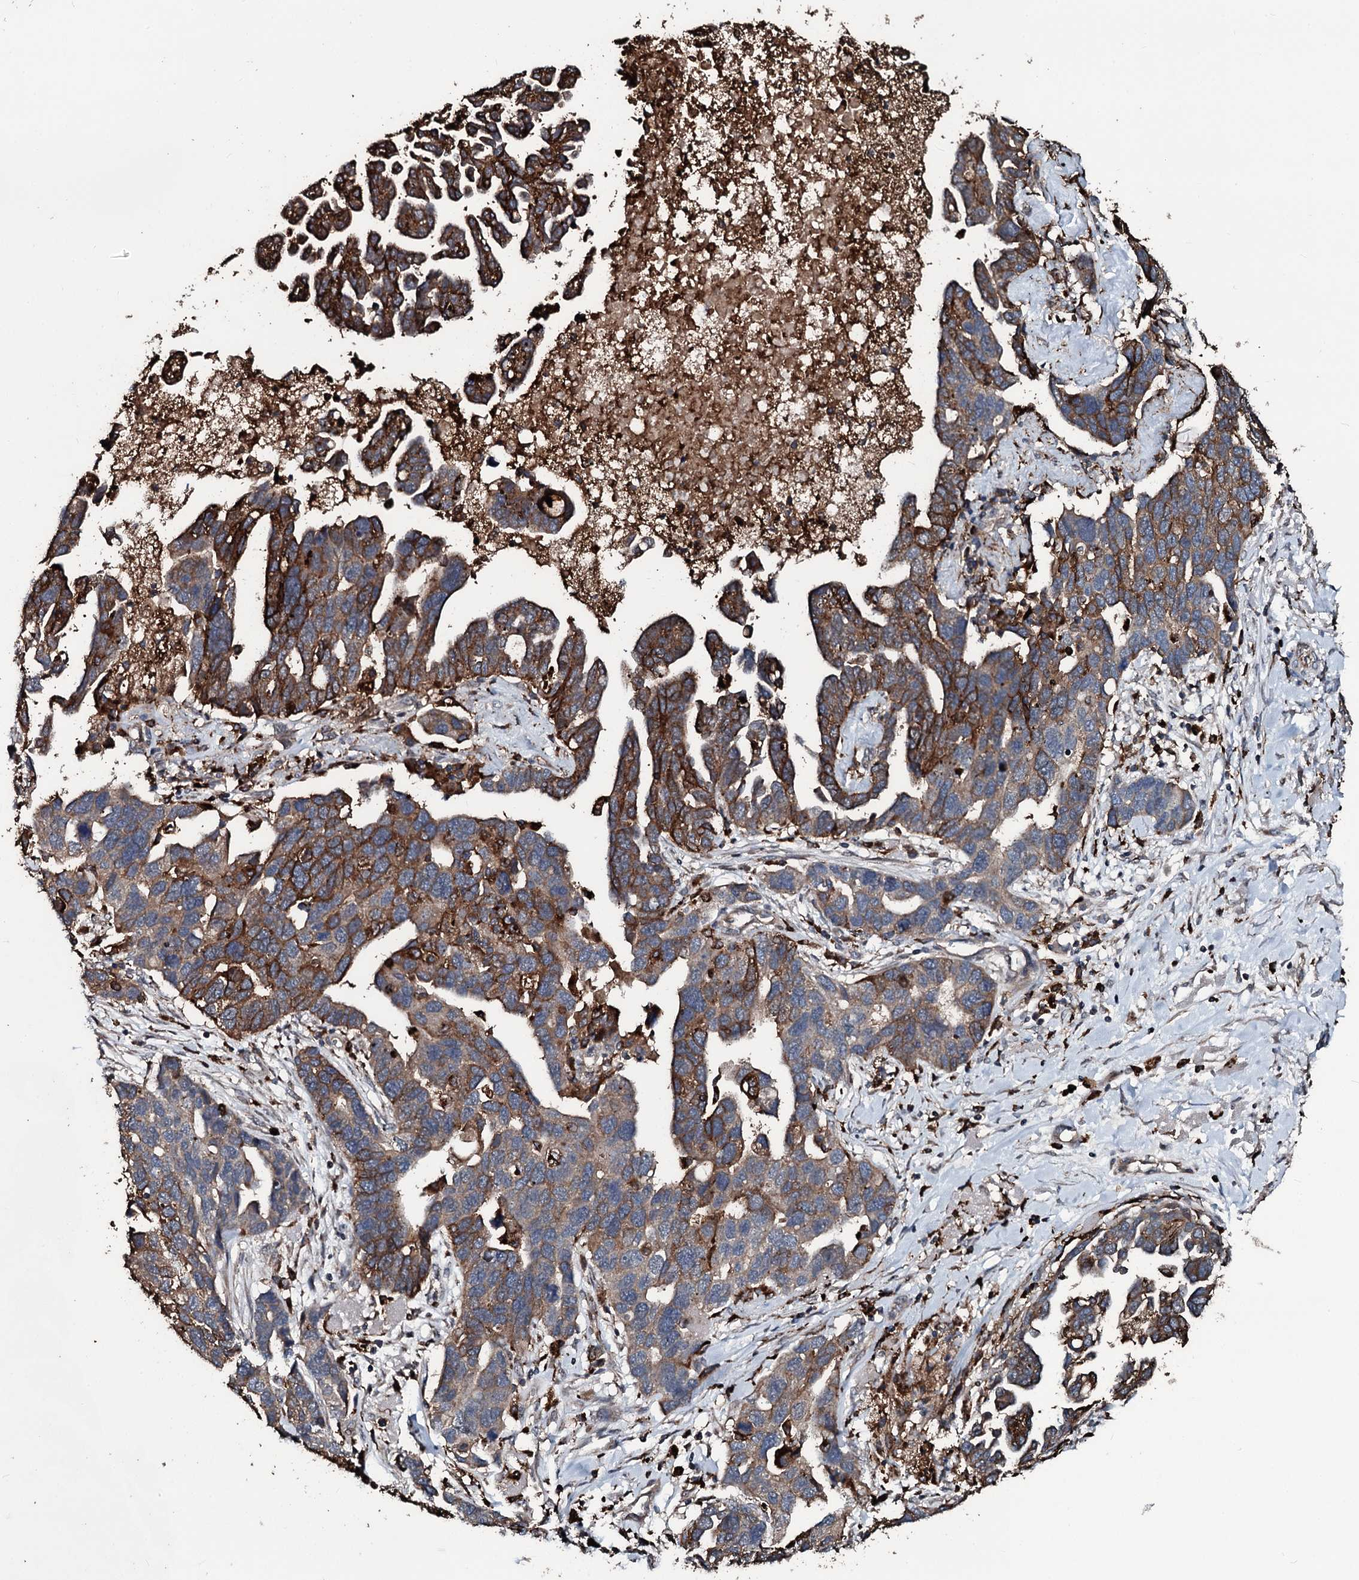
{"staining": {"intensity": "moderate", "quantity": ">75%", "location": "cytoplasmic/membranous"}, "tissue": "ovarian cancer", "cell_type": "Tumor cells", "image_type": "cancer", "snomed": [{"axis": "morphology", "description": "Cystadenocarcinoma, serous, NOS"}, {"axis": "topography", "description": "Ovary"}], "caption": "Immunohistochemistry image of neoplastic tissue: ovarian serous cystadenocarcinoma stained using IHC shows medium levels of moderate protein expression localized specifically in the cytoplasmic/membranous of tumor cells, appearing as a cytoplasmic/membranous brown color.", "gene": "TPGS2", "patient": {"sex": "female", "age": 54}}